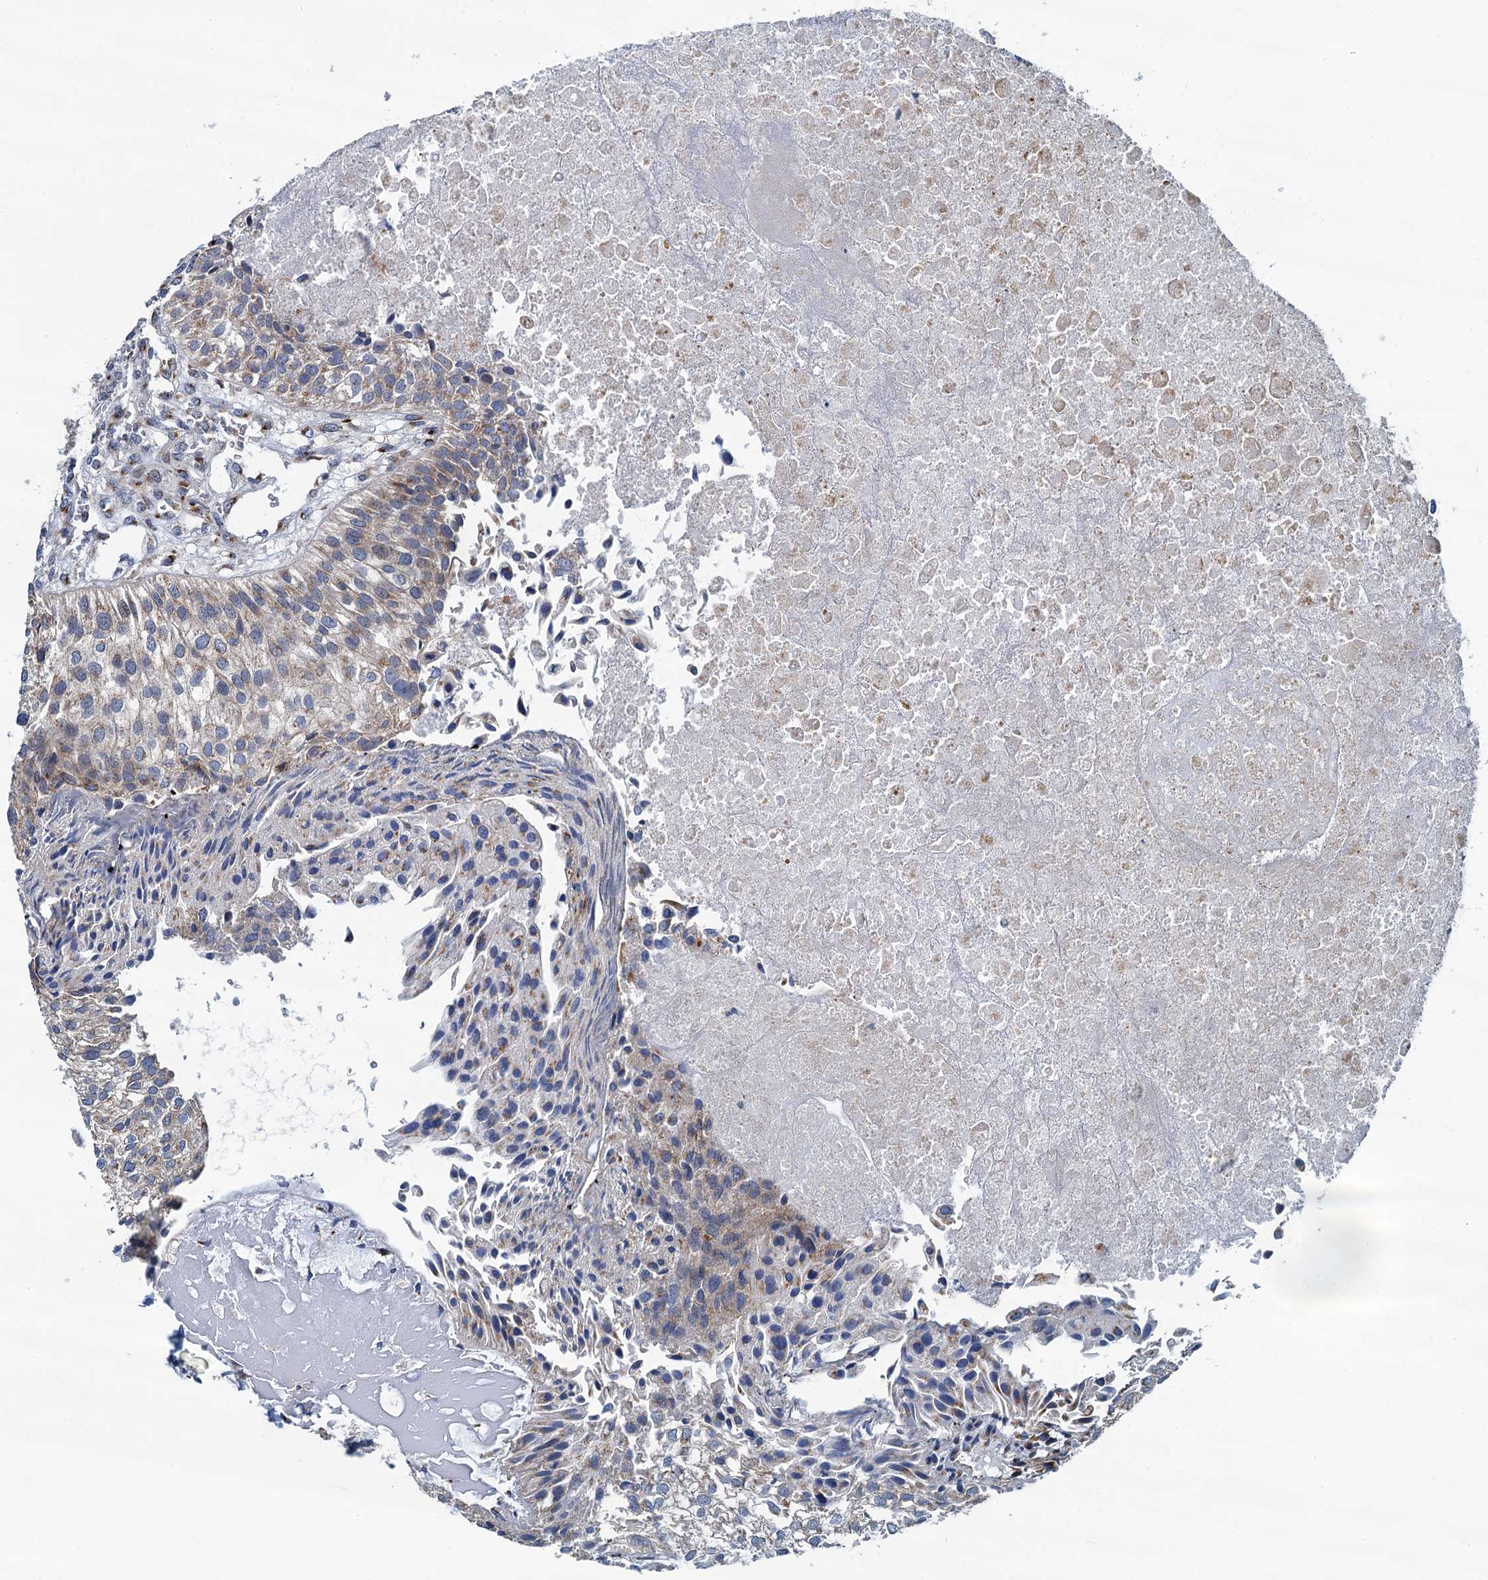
{"staining": {"intensity": "weak", "quantity": "<25%", "location": "cytoplasmic/membranous"}, "tissue": "urothelial cancer", "cell_type": "Tumor cells", "image_type": "cancer", "snomed": [{"axis": "morphology", "description": "Urothelial carcinoma, Low grade"}, {"axis": "topography", "description": "Urinary bladder"}], "caption": "Micrograph shows no significant protein positivity in tumor cells of low-grade urothelial carcinoma.", "gene": "BET1L", "patient": {"sex": "female", "age": 89}}